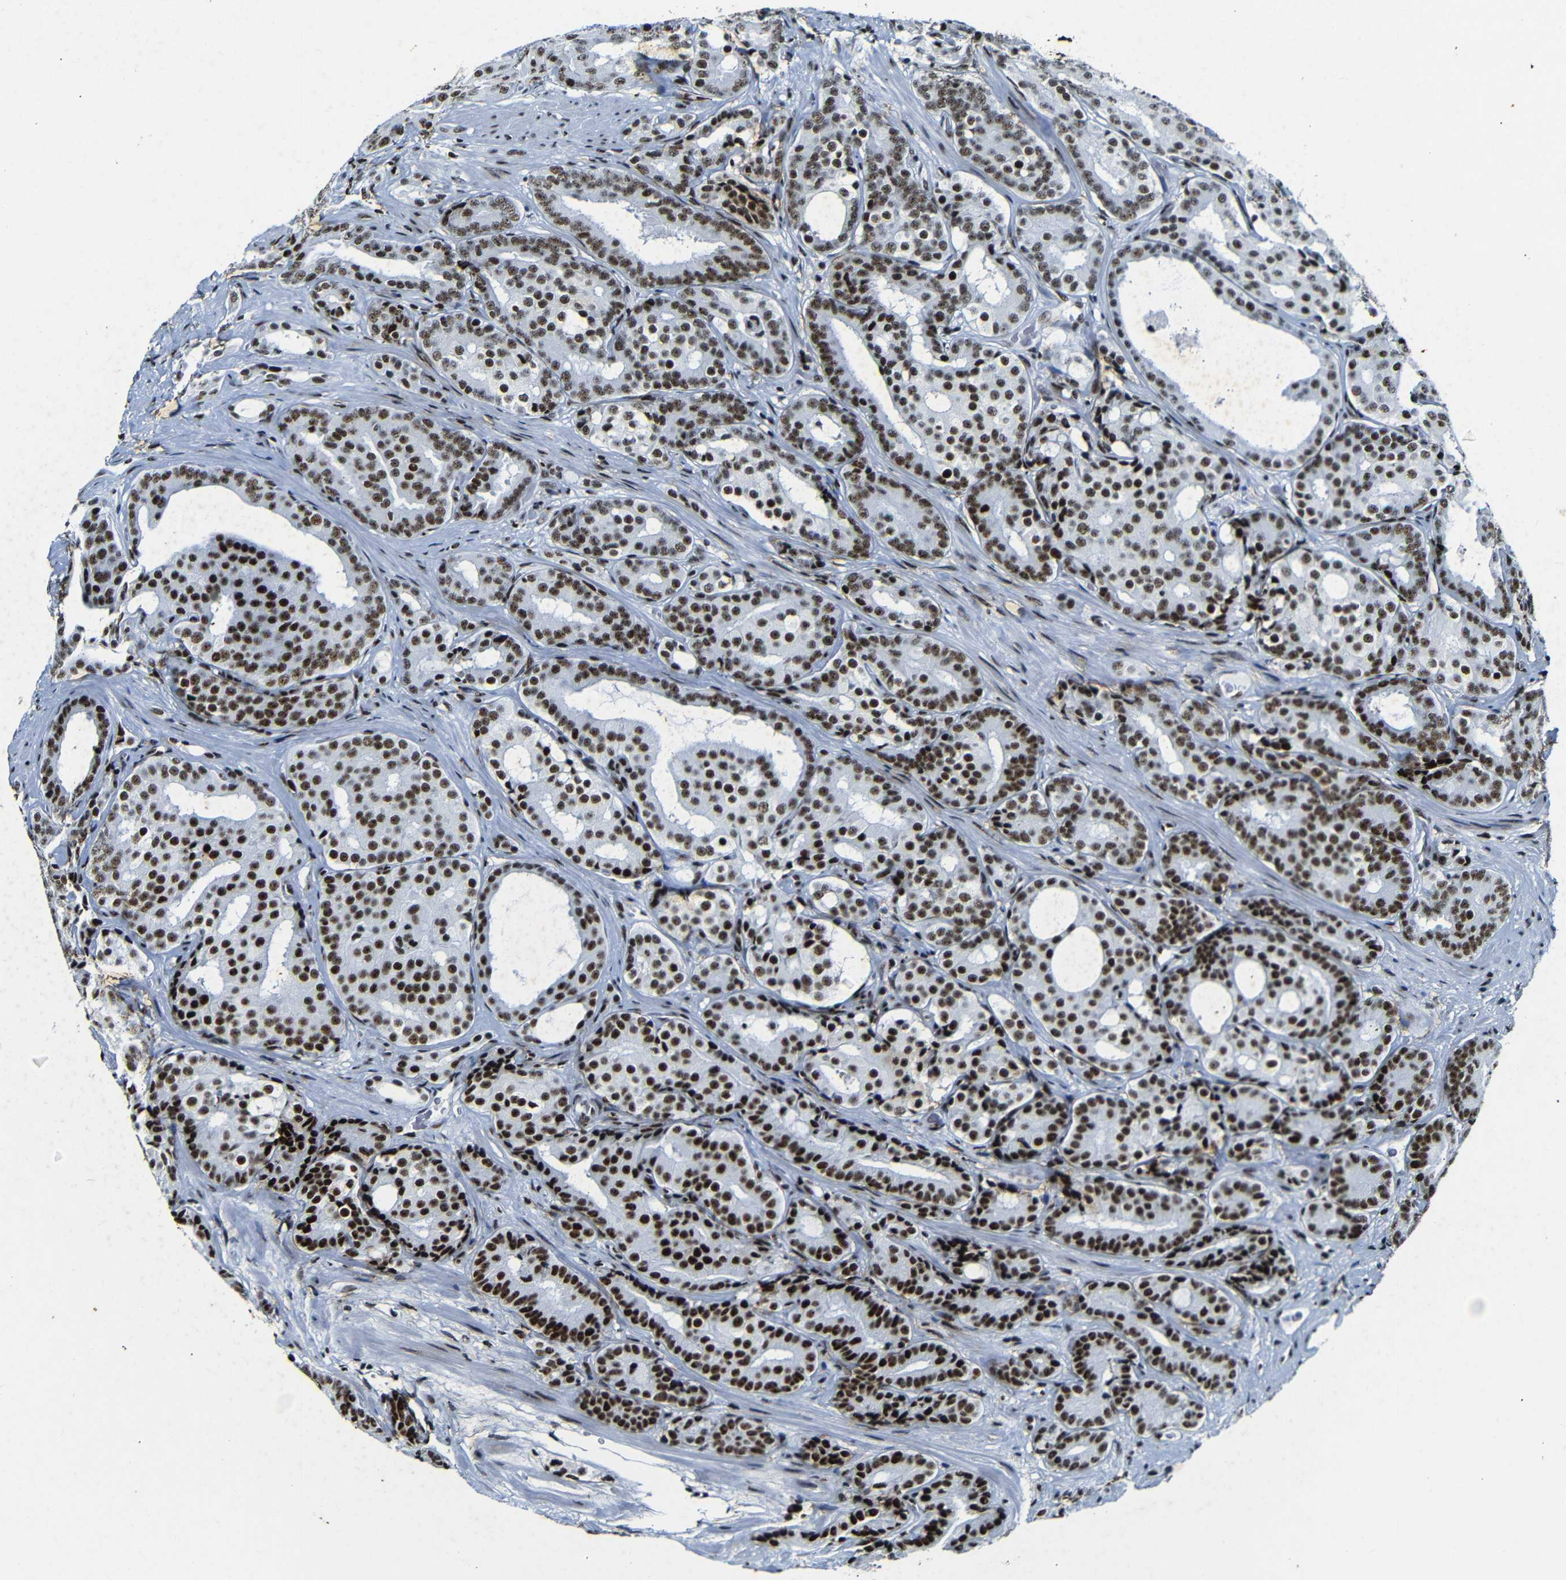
{"staining": {"intensity": "strong", "quantity": ">75%", "location": "nuclear"}, "tissue": "prostate cancer", "cell_type": "Tumor cells", "image_type": "cancer", "snomed": [{"axis": "morphology", "description": "Adenocarcinoma, High grade"}, {"axis": "topography", "description": "Prostate"}], "caption": "DAB (3,3'-diaminobenzidine) immunohistochemical staining of human prostate cancer (adenocarcinoma (high-grade)) demonstrates strong nuclear protein expression in approximately >75% of tumor cells.", "gene": "SRSF1", "patient": {"sex": "male", "age": 71}}